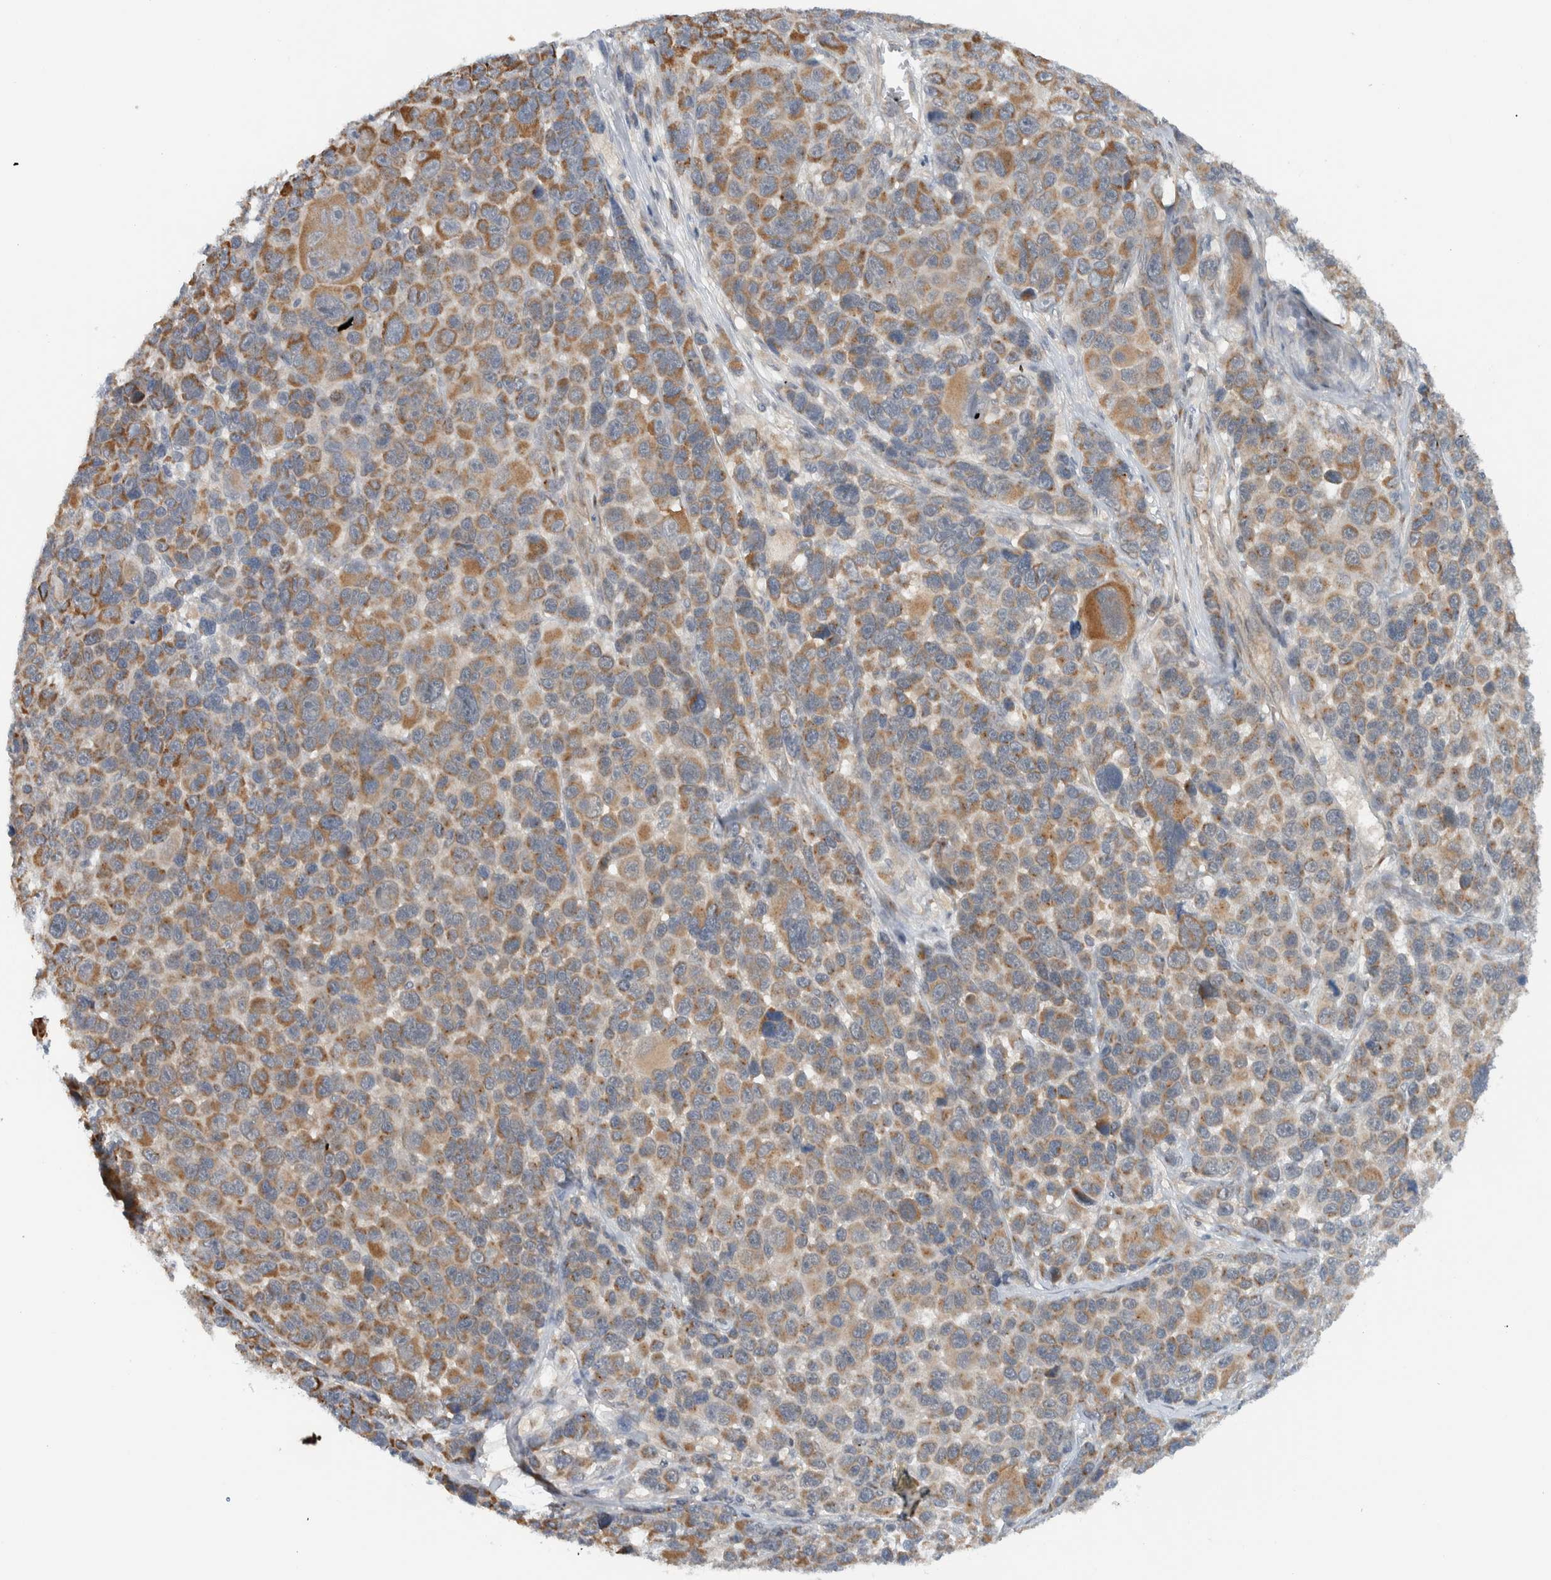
{"staining": {"intensity": "moderate", "quantity": ">75%", "location": "cytoplasmic/membranous"}, "tissue": "melanoma", "cell_type": "Tumor cells", "image_type": "cancer", "snomed": [{"axis": "morphology", "description": "Malignant melanoma, NOS"}, {"axis": "topography", "description": "Skin"}], "caption": "High-power microscopy captured an immunohistochemistry micrograph of melanoma, revealing moderate cytoplasmic/membranous staining in about >75% of tumor cells.", "gene": "RERE", "patient": {"sex": "male", "age": 53}}